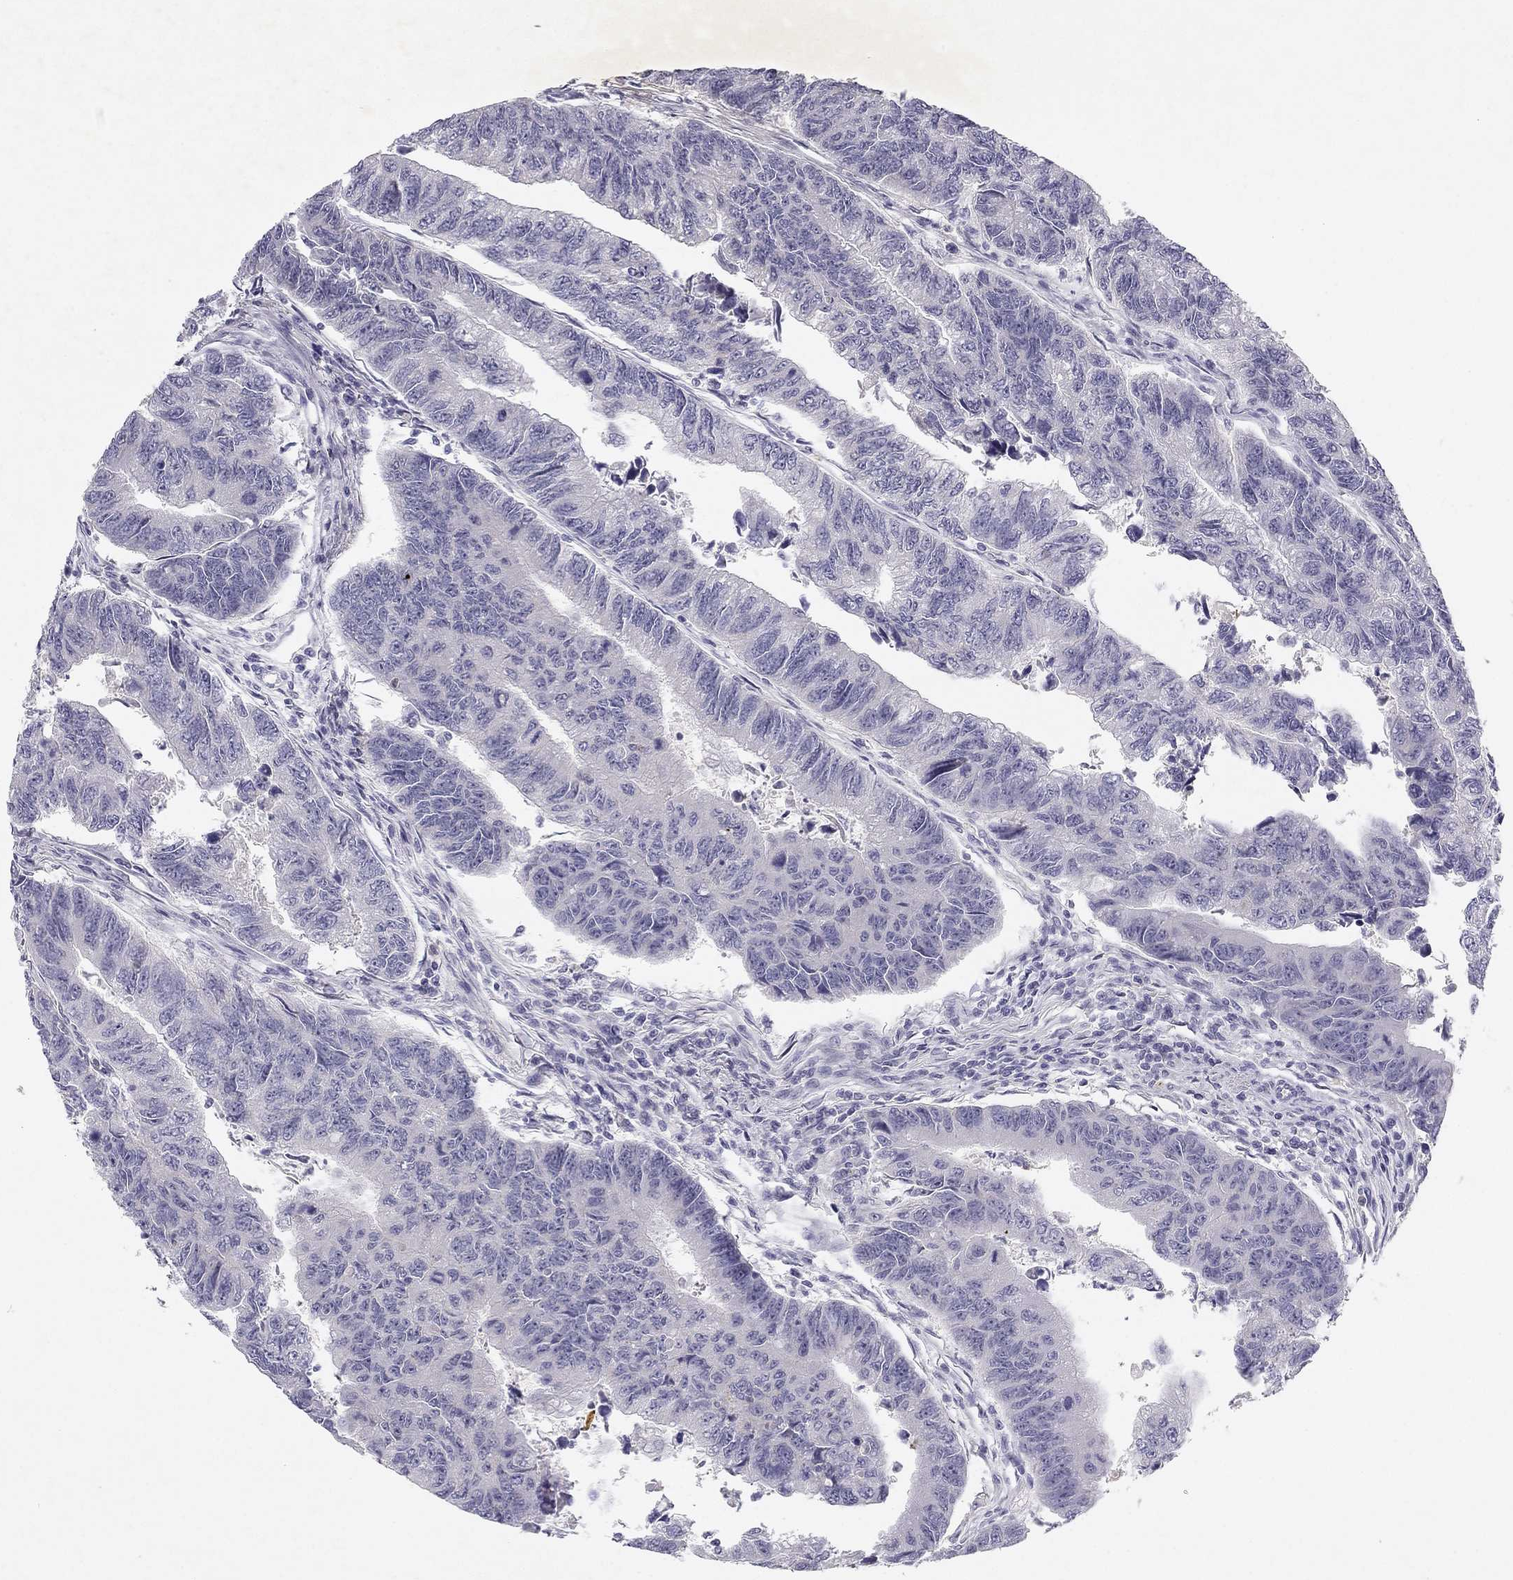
{"staining": {"intensity": "negative", "quantity": "none", "location": "none"}, "tissue": "colorectal cancer", "cell_type": "Tumor cells", "image_type": "cancer", "snomed": [{"axis": "morphology", "description": "Adenocarcinoma, NOS"}, {"axis": "topography", "description": "Colon"}], "caption": "Immunohistochemistry (IHC) histopathology image of neoplastic tissue: human colorectal adenocarcinoma stained with DAB reveals no significant protein expression in tumor cells.", "gene": "SLC6A4", "patient": {"sex": "female", "age": 65}}